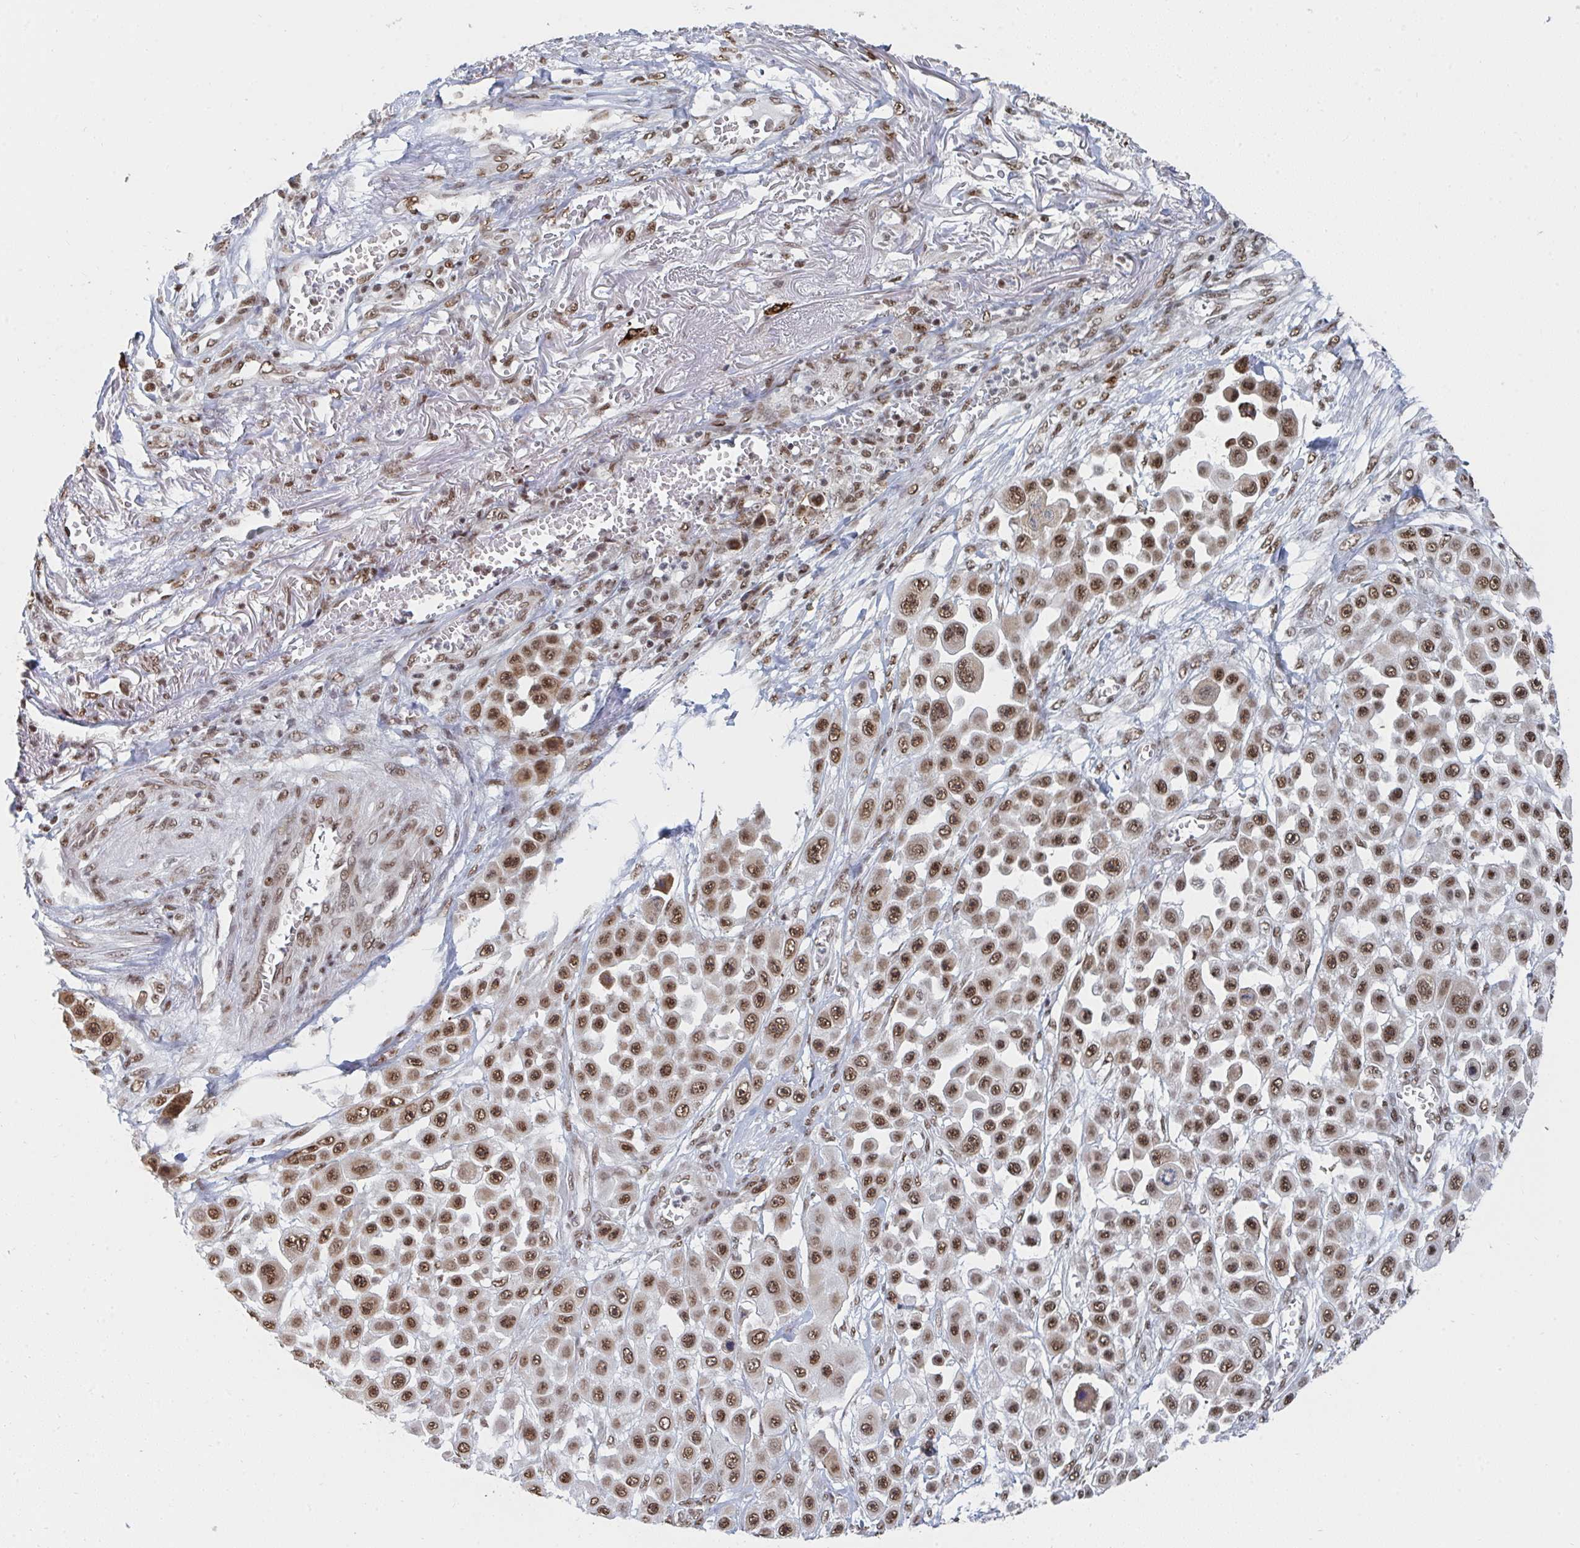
{"staining": {"intensity": "moderate", "quantity": ">75%", "location": "nuclear"}, "tissue": "skin cancer", "cell_type": "Tumor cells", "image_type": "cancer", "snomed": [{"axis": "morphology", "description": "Squamous cell carcinoma, NOS"}, {"axis": "topography", "description": "Skin"}], "caption": "Moderate nuclear staining for a protein is seen in approximately >75% of tumor cells of skin cancer using IHC.", "gene": "MBNL1", "patient": {"sex": "male", "age": 67}}